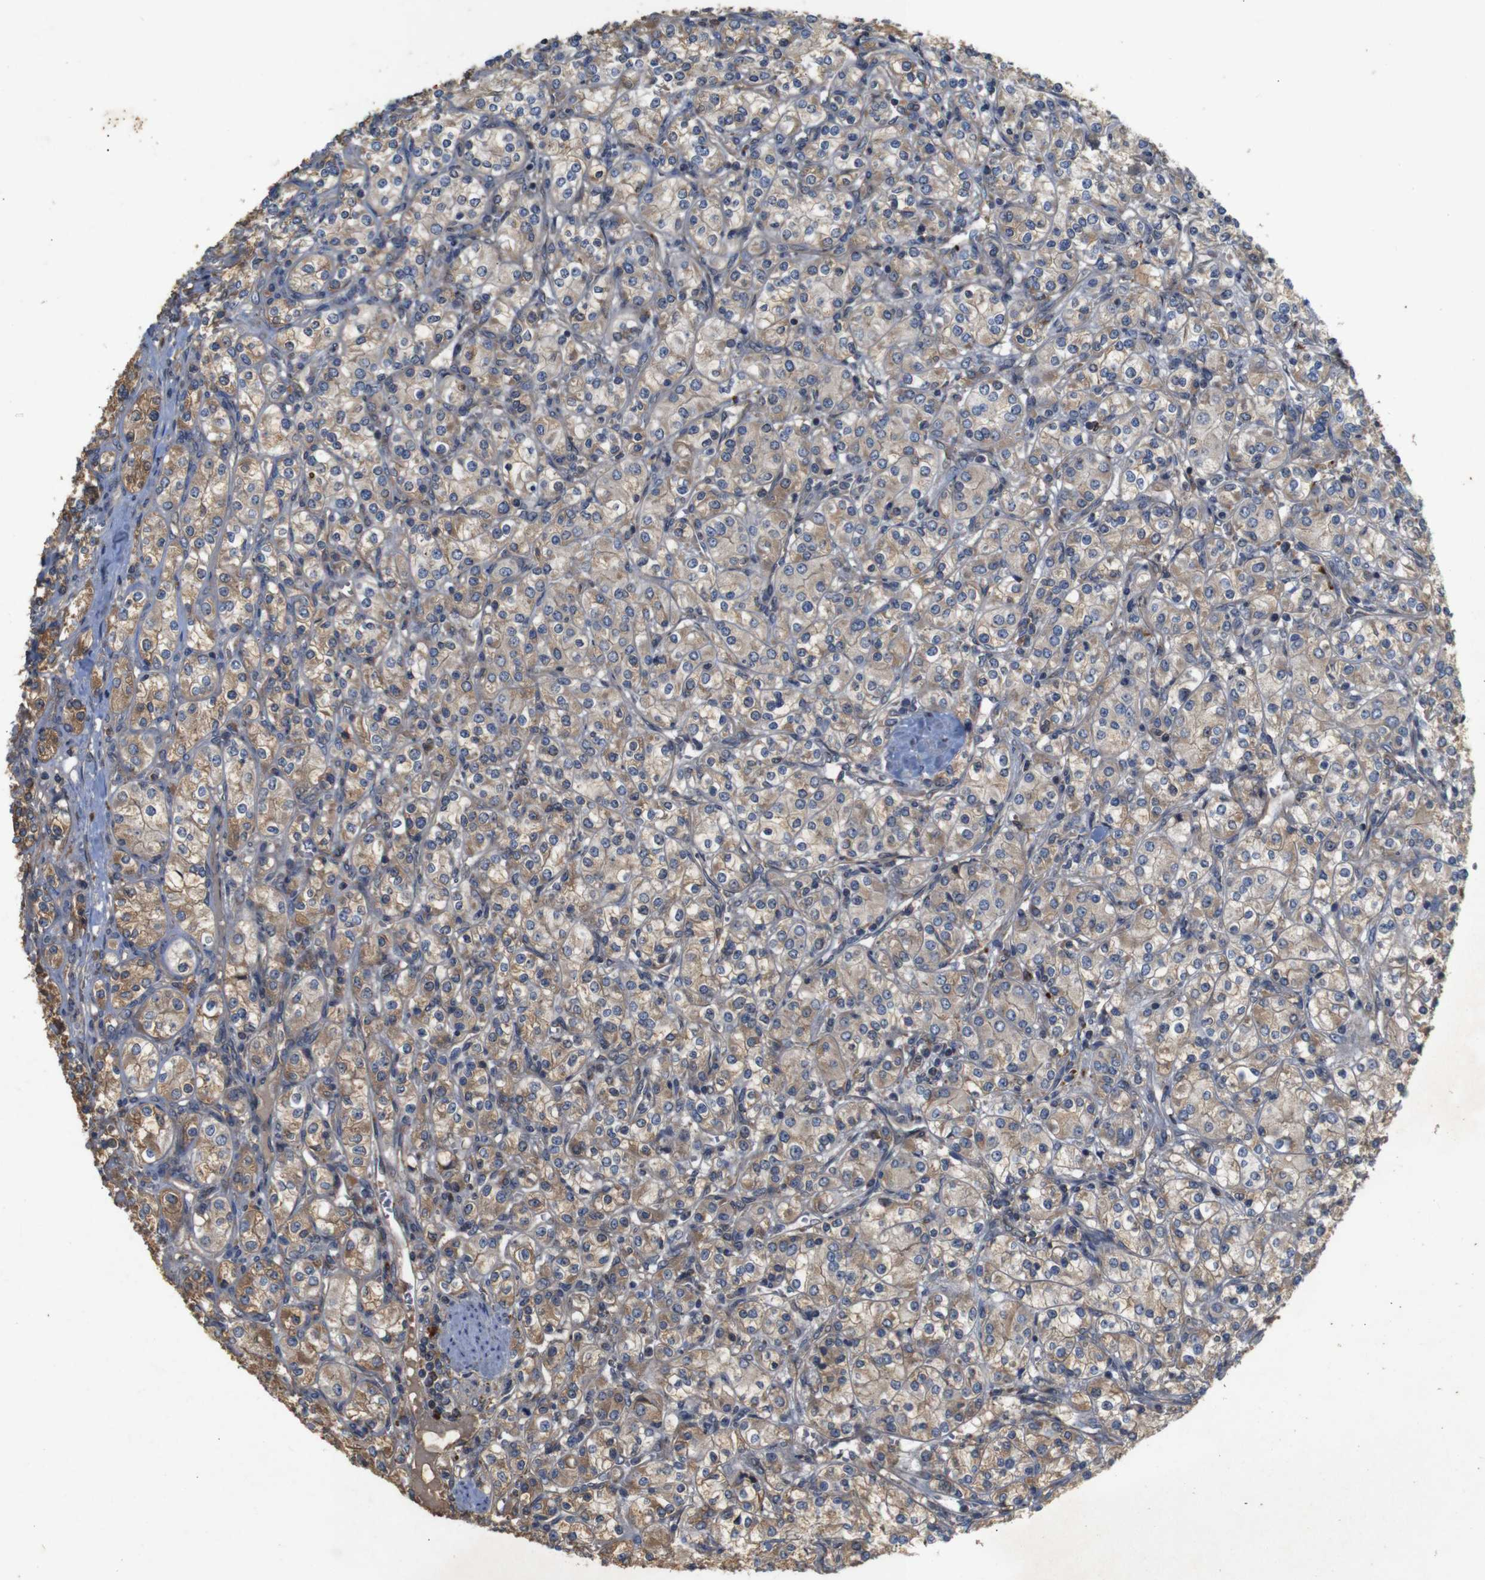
{"staining": {"intensity": "weak", "quantity": ">75%", "location": "cytoplasmic/membranous"}, "tissue": "renal cancer", "cell_type": "Tumor cells", "image_type": "cancer", "snomed": [{"axis": "morphology", "description": "Adenocarcinoma, NOS"}, {"axis": "topography", "description": "Kidney"}], "caption": "Weak cytoplasmic/membranous staining is appreciated in about >75% of tumor cells in adenocarcinoma (renal). The protein is shown in brown color, while the nuclei are stained blue.", "gene": "PTPN1", "patient": {"sex": "male", "age": 77}}